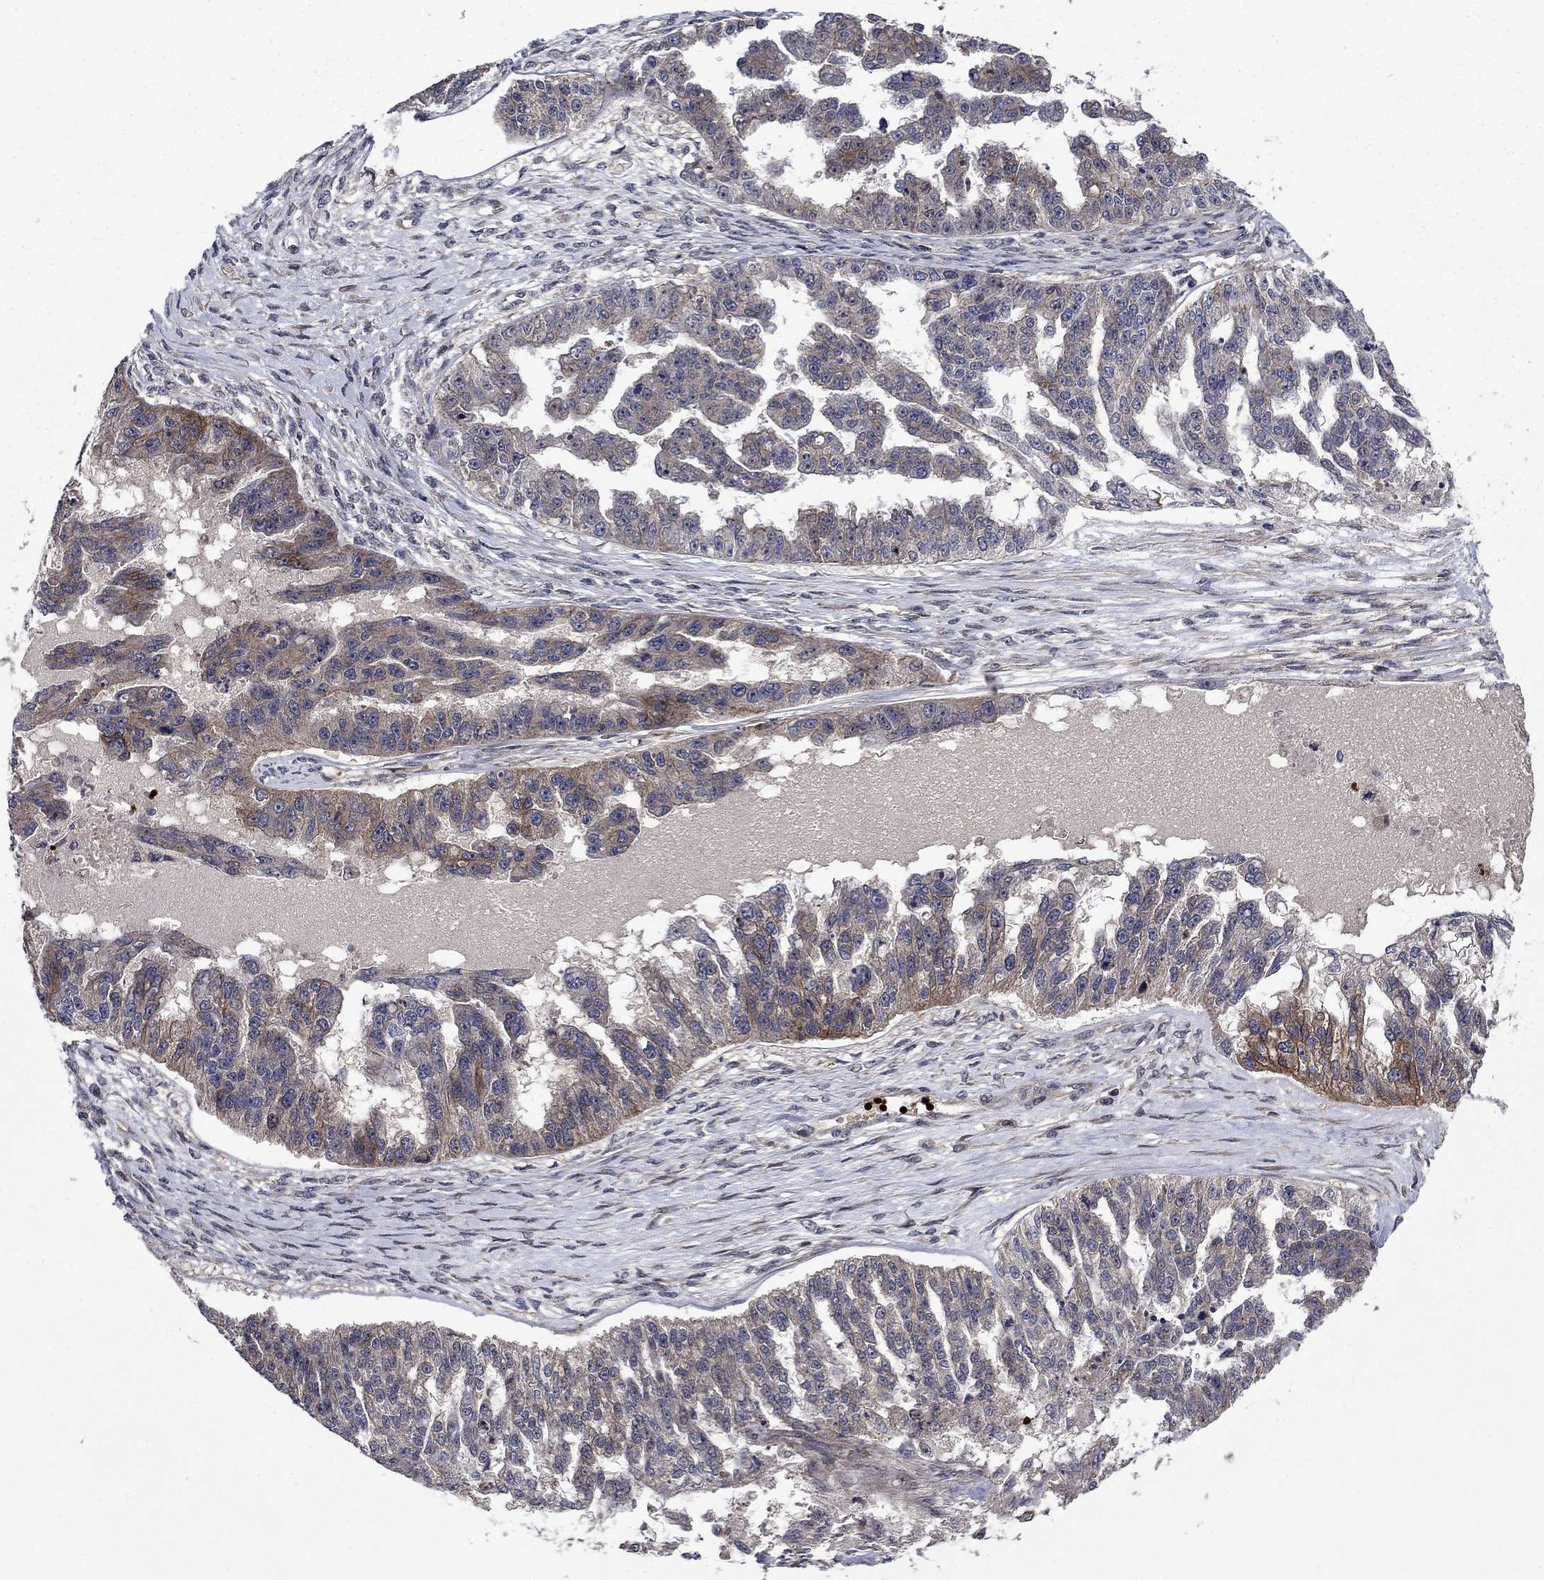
{"staining": {"intensity": "moderate", "quantity": "<25%", "location": "cytoplasmic/membranous"}, "tissue": "ovarian cancer", "cell_type": "Tumor cells", "image_type": "cancer", "snomed": [{"axis": "morphology", "description": "Cystadenocarcinoma, serous, NOS"}, {"axis": "topography", "description": "Ovary"}], "caption": "Moderate cytoplasmic/membranous protein staining is seen in approximately <25% of tumor cells in ovarian serous cystadenocarcinoma. (Brightfield microscopy of DAB IHC at high magnification).", "gene": "AGTPBP1", "patient": {"sex": "female", "age": 58}}